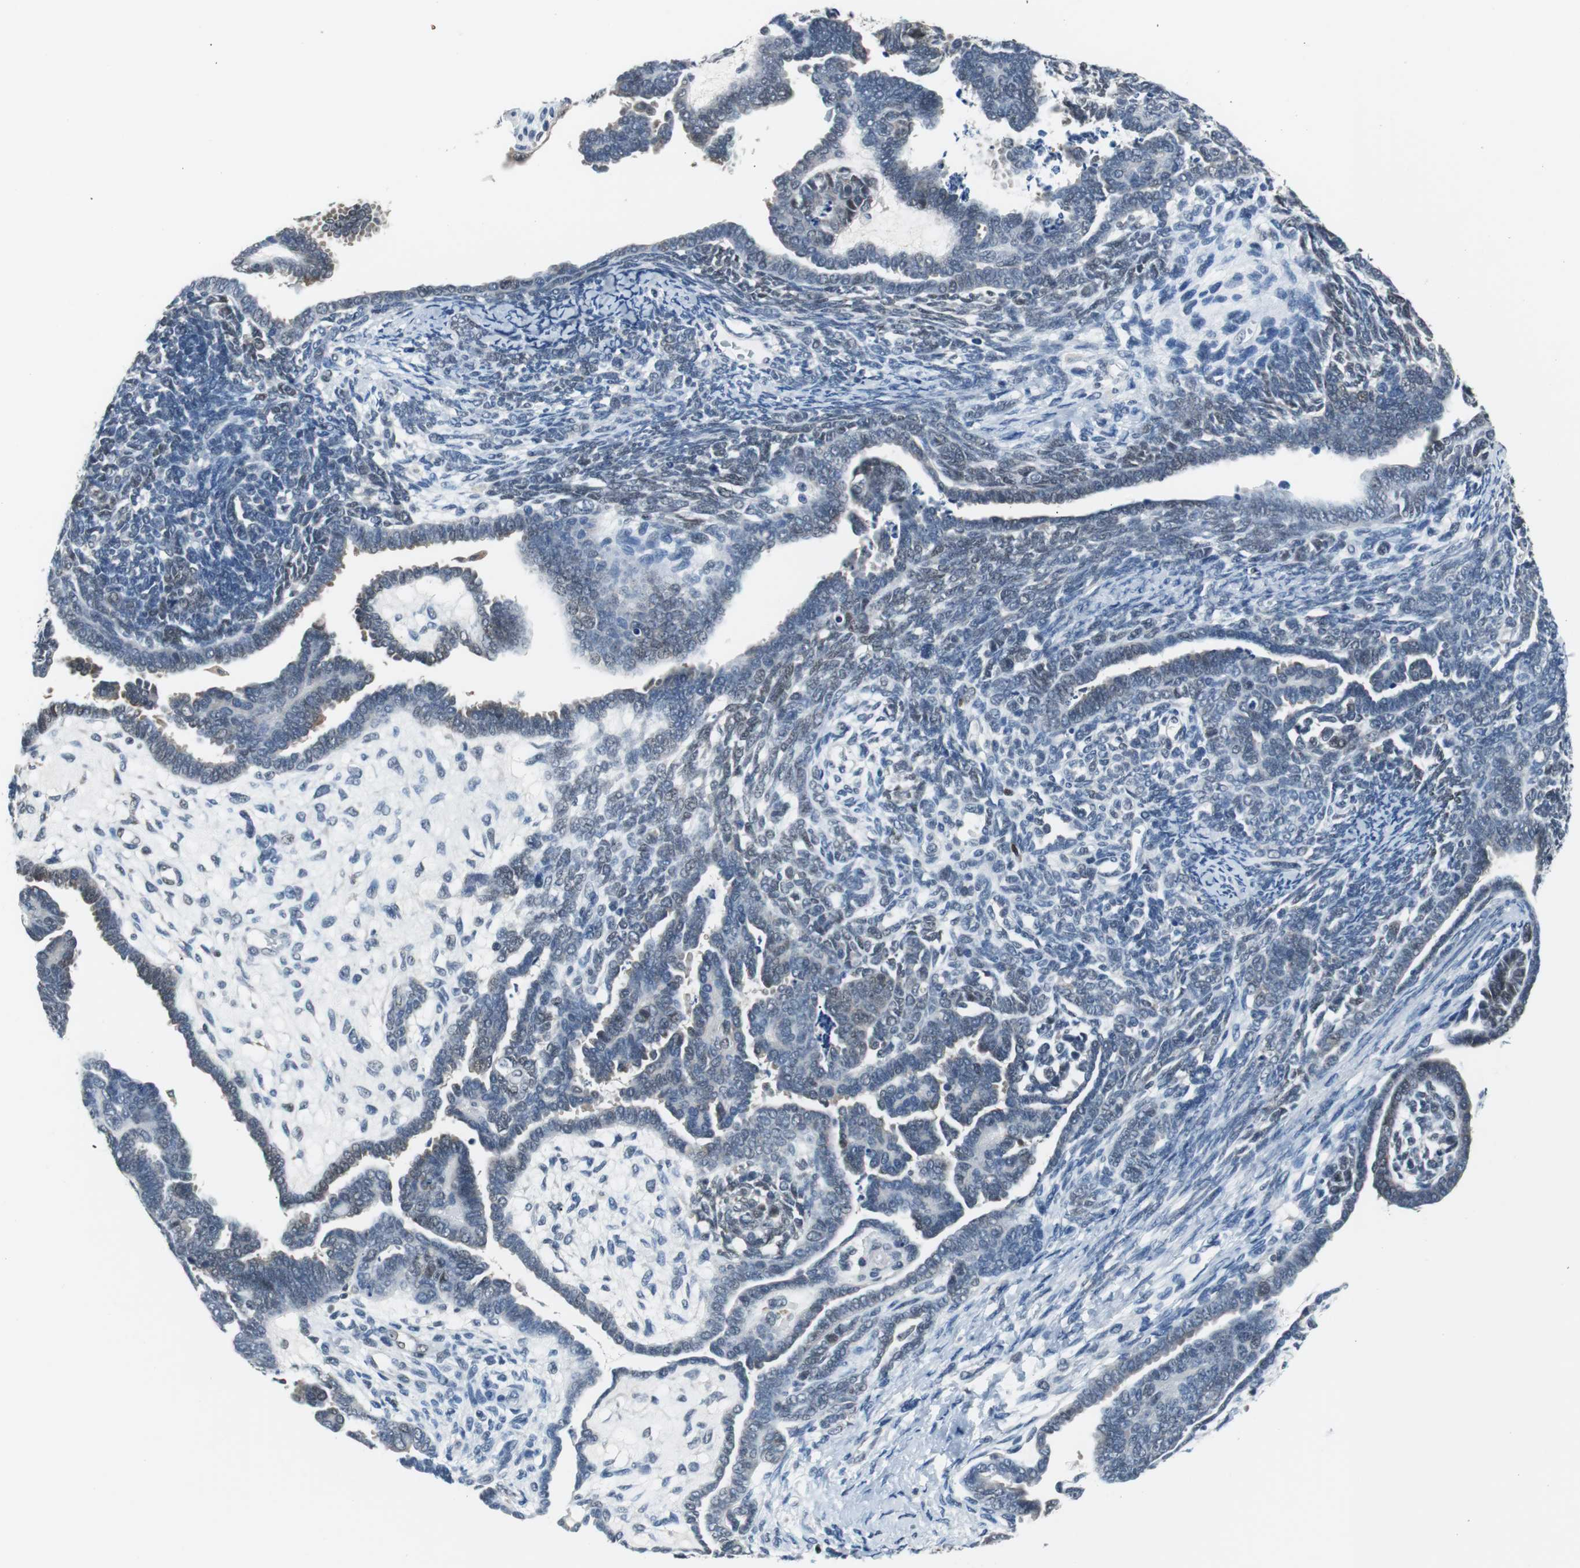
{"staining": {"intensity": "negative", "quantity": "none", "location": "none"}, "tissue": "endometrial cancer", "cell_type": "Tumor cells", "image_type": "cancer", "snomed": [{"axis": "morphology", "description": "Neoplasm, malignant, NOS"}, {"axis": "topography", "description": "Endometrium"}], "caption": "An image of human endometrial neoplasm (malignant) is negative for staining in tumor cells.", "gene": "USP28", "patient": {"sex": "female", "age": 74}}